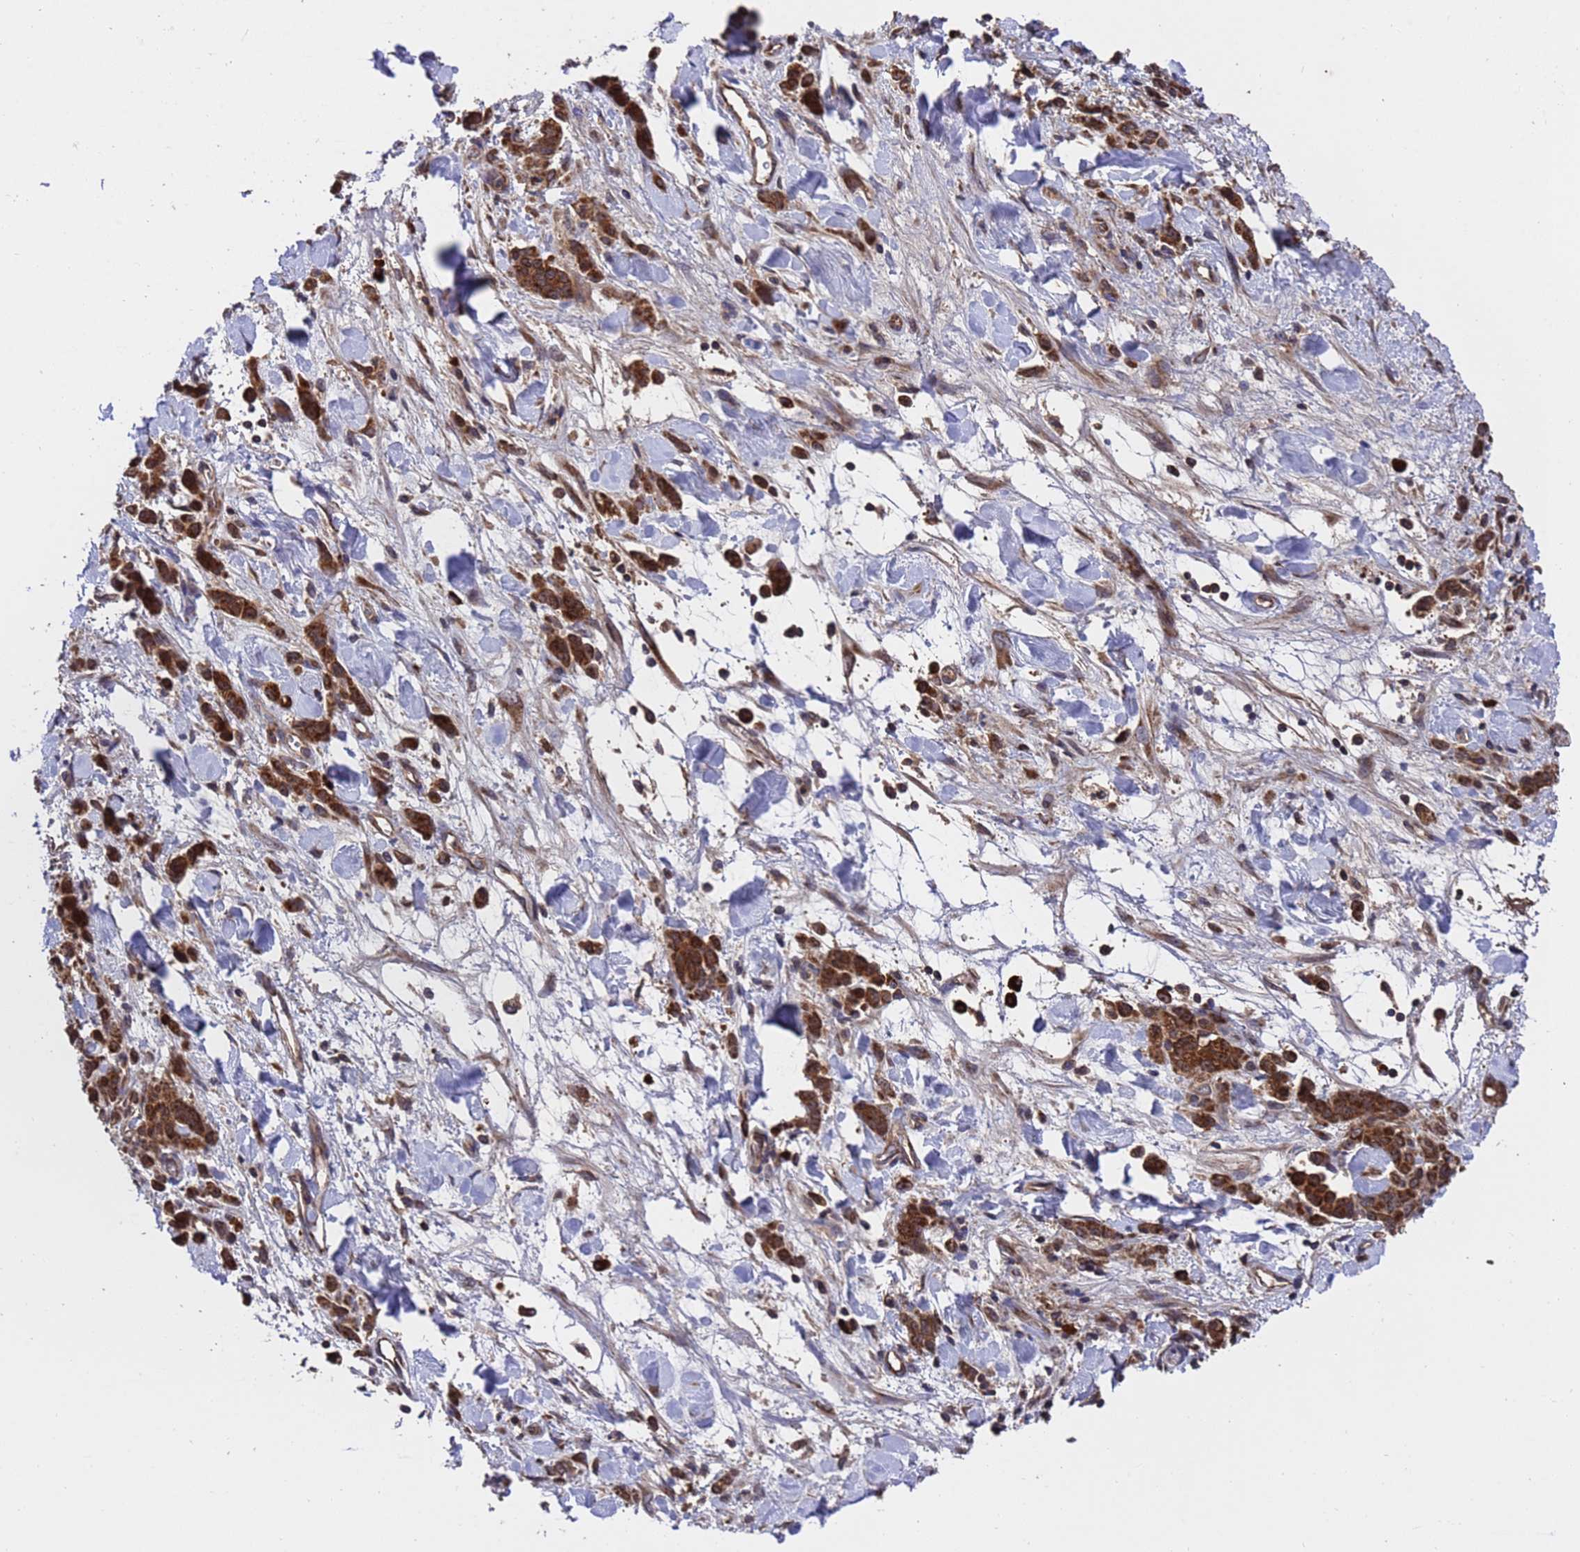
{"staining": {"intensity": "strong", "quantity": ">75%", "location": "cytoplasmic/membranous"}, "tissue": "stomach cancer", "cell_type": "Tumor cells", "image_type": "cancer", "snomed": [{"axis": "morphology", "description": "Normal tissue, NOS"}, {"axis": "morphology", "description": "Adenocarcinoma, NOS"}, {"axis": "topography", "description": "Stomach"}], "caption": "Stomach adenocarcinoma stained with DAB immunohistochemistry (IHC) exhibits high levels of strong cytoplasmic/membranous expression in approximately >75% of tumor cells.", "gene": "TSR3", "patient": {"sex": "male", "age": 82}}